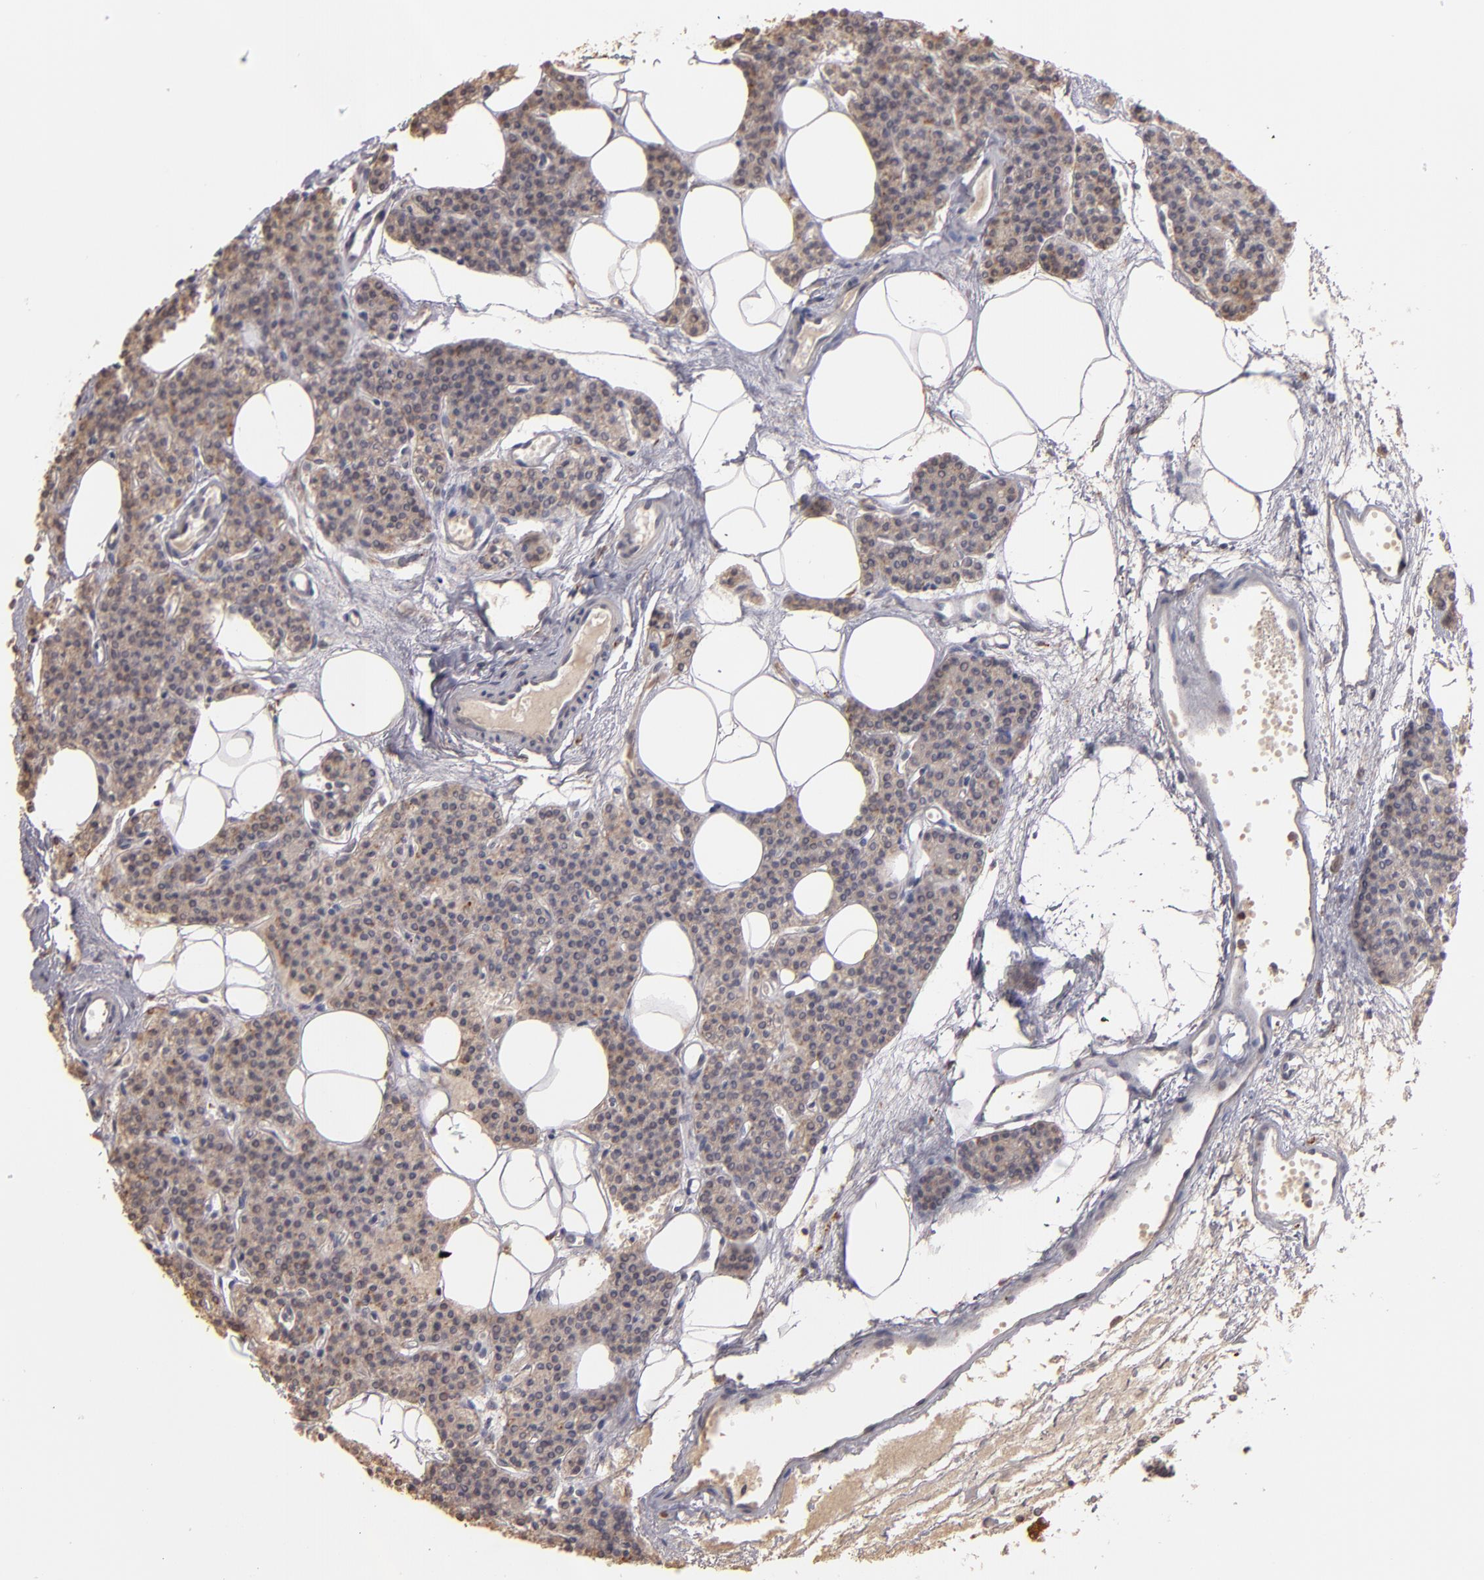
{"staining": {"intensity": "weak", "quantity": ">75%", "location": "cytoplasmic/membranous"}, "tissue": "parathyroid gland", "cell_type": "Glandular cells", "image_type": "normal", "snomed": [{"axis": "morphology", "description": "Normal tissue, NOS"}, {"axis": "topography", "description": "Parathyroid gland"}], "caption": "Immunohistochemistry of normal parathyroid gland shows low levels of weak cytoplasmic/membranous staining in approximately >75% of glandular cells. The protein of interest is shown in brown color, while the nuclei are stained blue.", "gene": "TRAF1", "patient": {"sex": "male", "age": 24}}